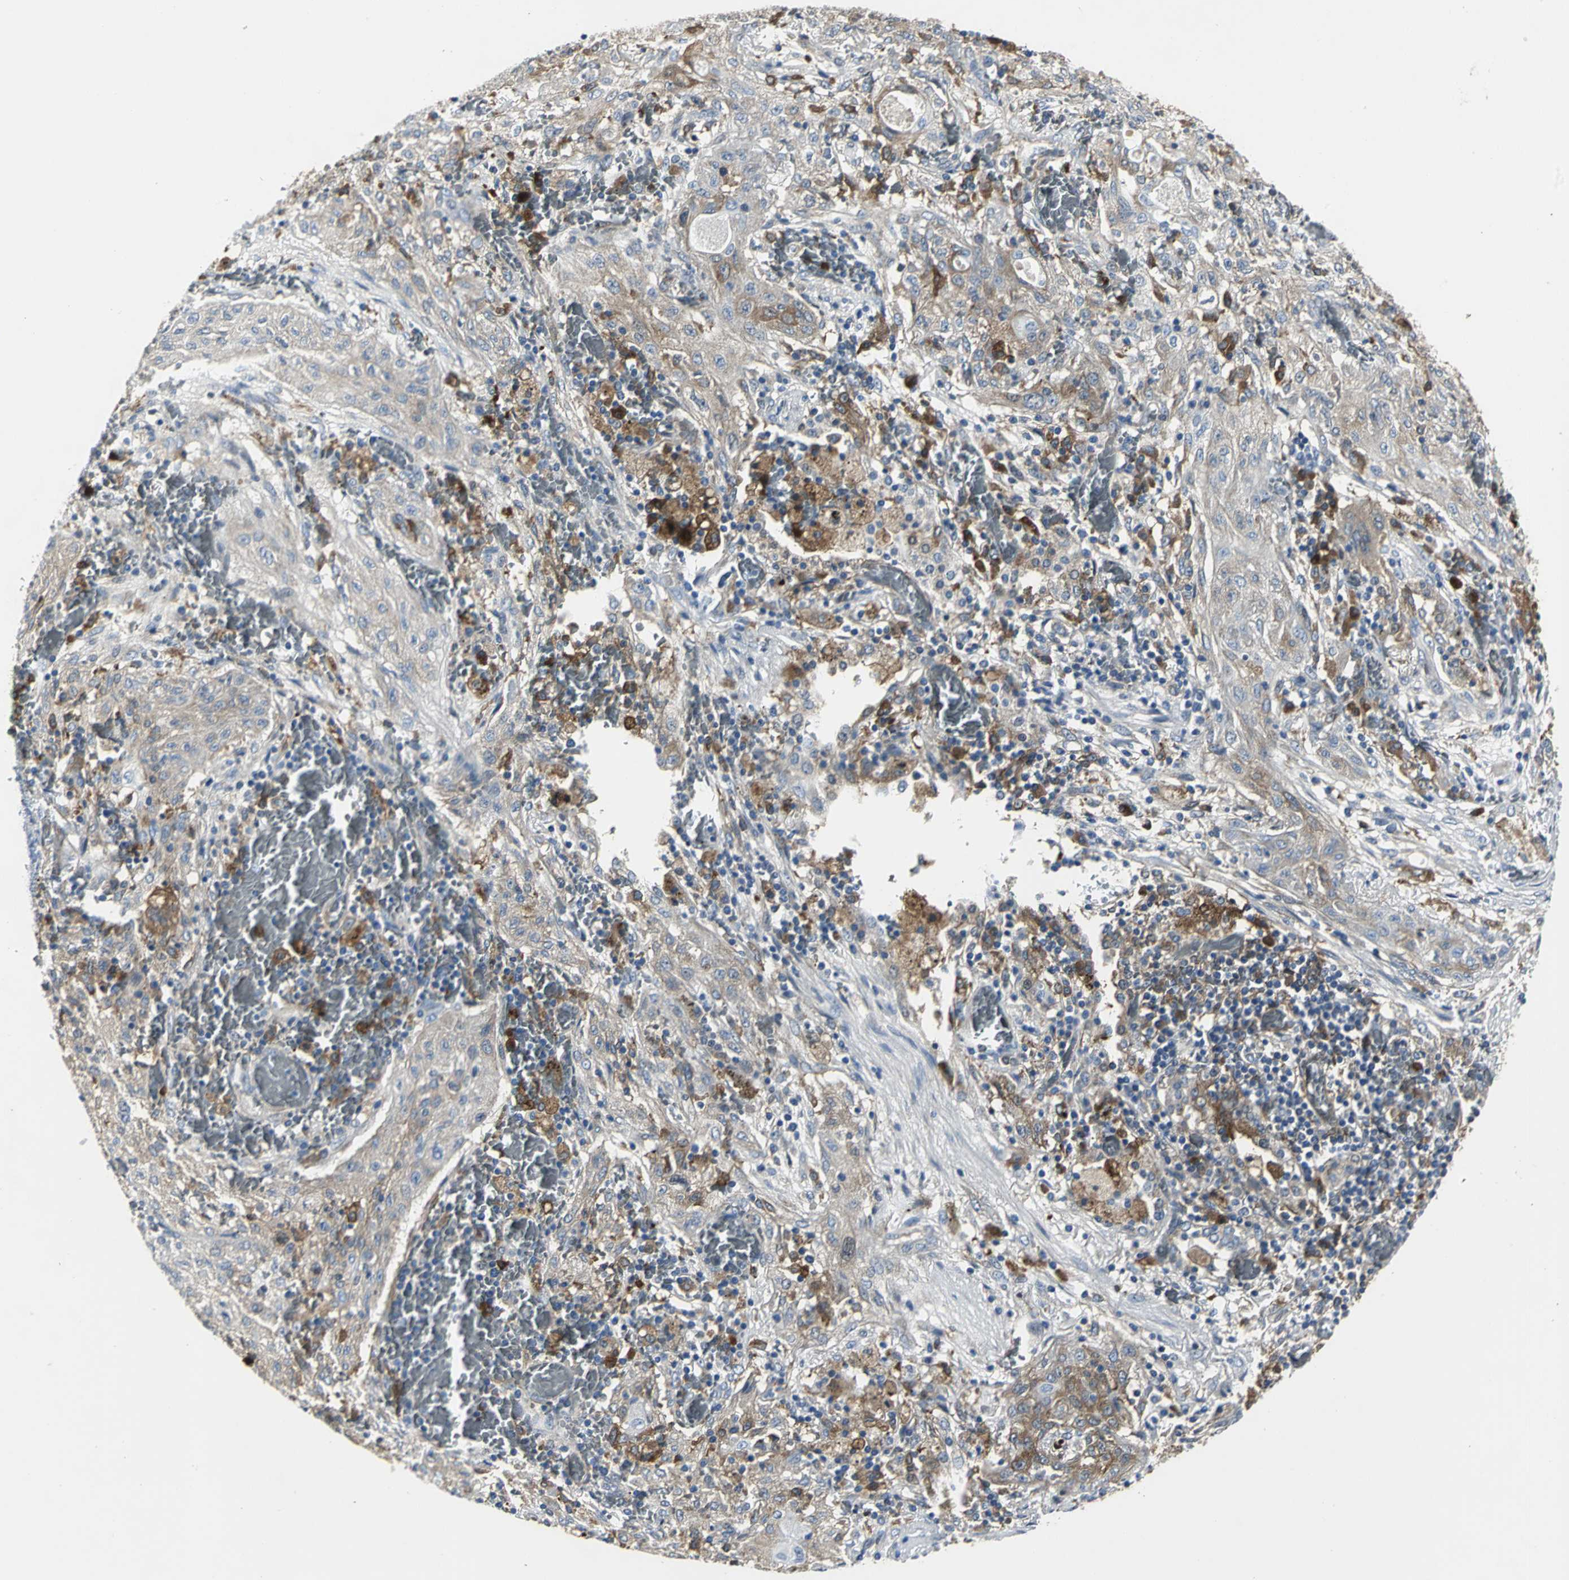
{"staining": {"intensity": "moderate", "quantity": ">75%", "location": "cytoplasmic/membranous"}, "tissue": "lung cancer", "cell_type": "Tumor cells", "image_type": "cancer", "snomed": [{"axis": "morphology", "description": "Squamous cell carcinoma, NOS"}, {"axis": "topography", "description": "Lung"}], "caption": "Immunohistochemistry (IHC) of lung squamous cell carcinoma demonstrates medium levels of moderate cytoplasmic/membranous positivity in approximately >75% of tumor cells.", "gene": "CHRNB1", "patient": {"sex": "female", "age": 47}}